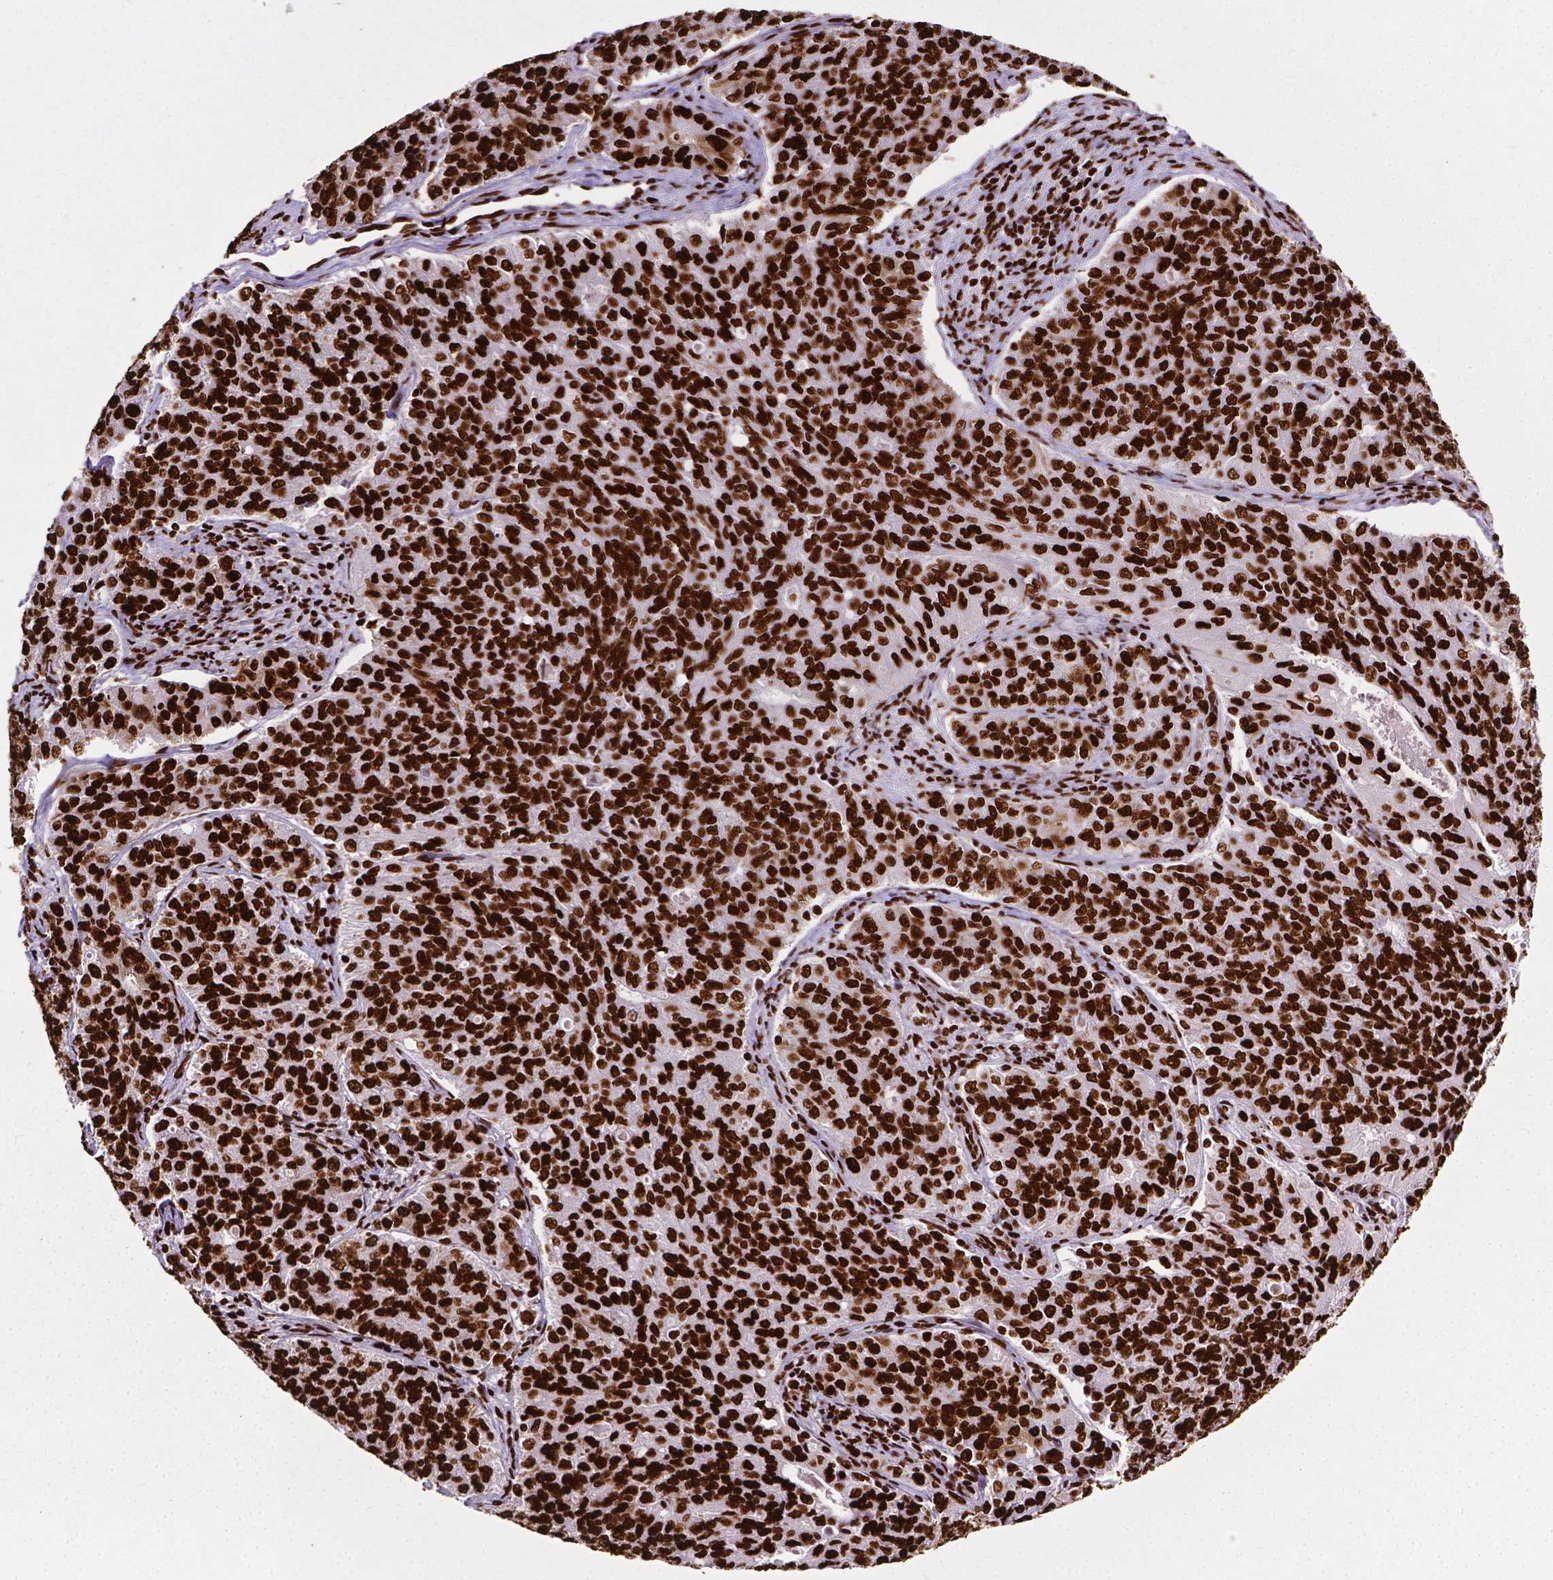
{"staining": {"intensity": "strong", "quantity": ">75%", "location": "nuclear"}, "tissue": "endometrial cancer", "cell_type": "Tumor cells", "image_type": "cancer", "snomed": [{"axis": "morphology", "description": "Adenocarcinoma, NOS"}, {"axis": "topography", "description": "Endometrium"}], "caption": "Immunohistochemistry (IHC) of human adenocarcinoma (endometrial) demonstrates high levels of strong nuclear expression in about >75% of tumor cells.", "gene": "SMIM5", "patient": {"sex": "female", "age": 43}}